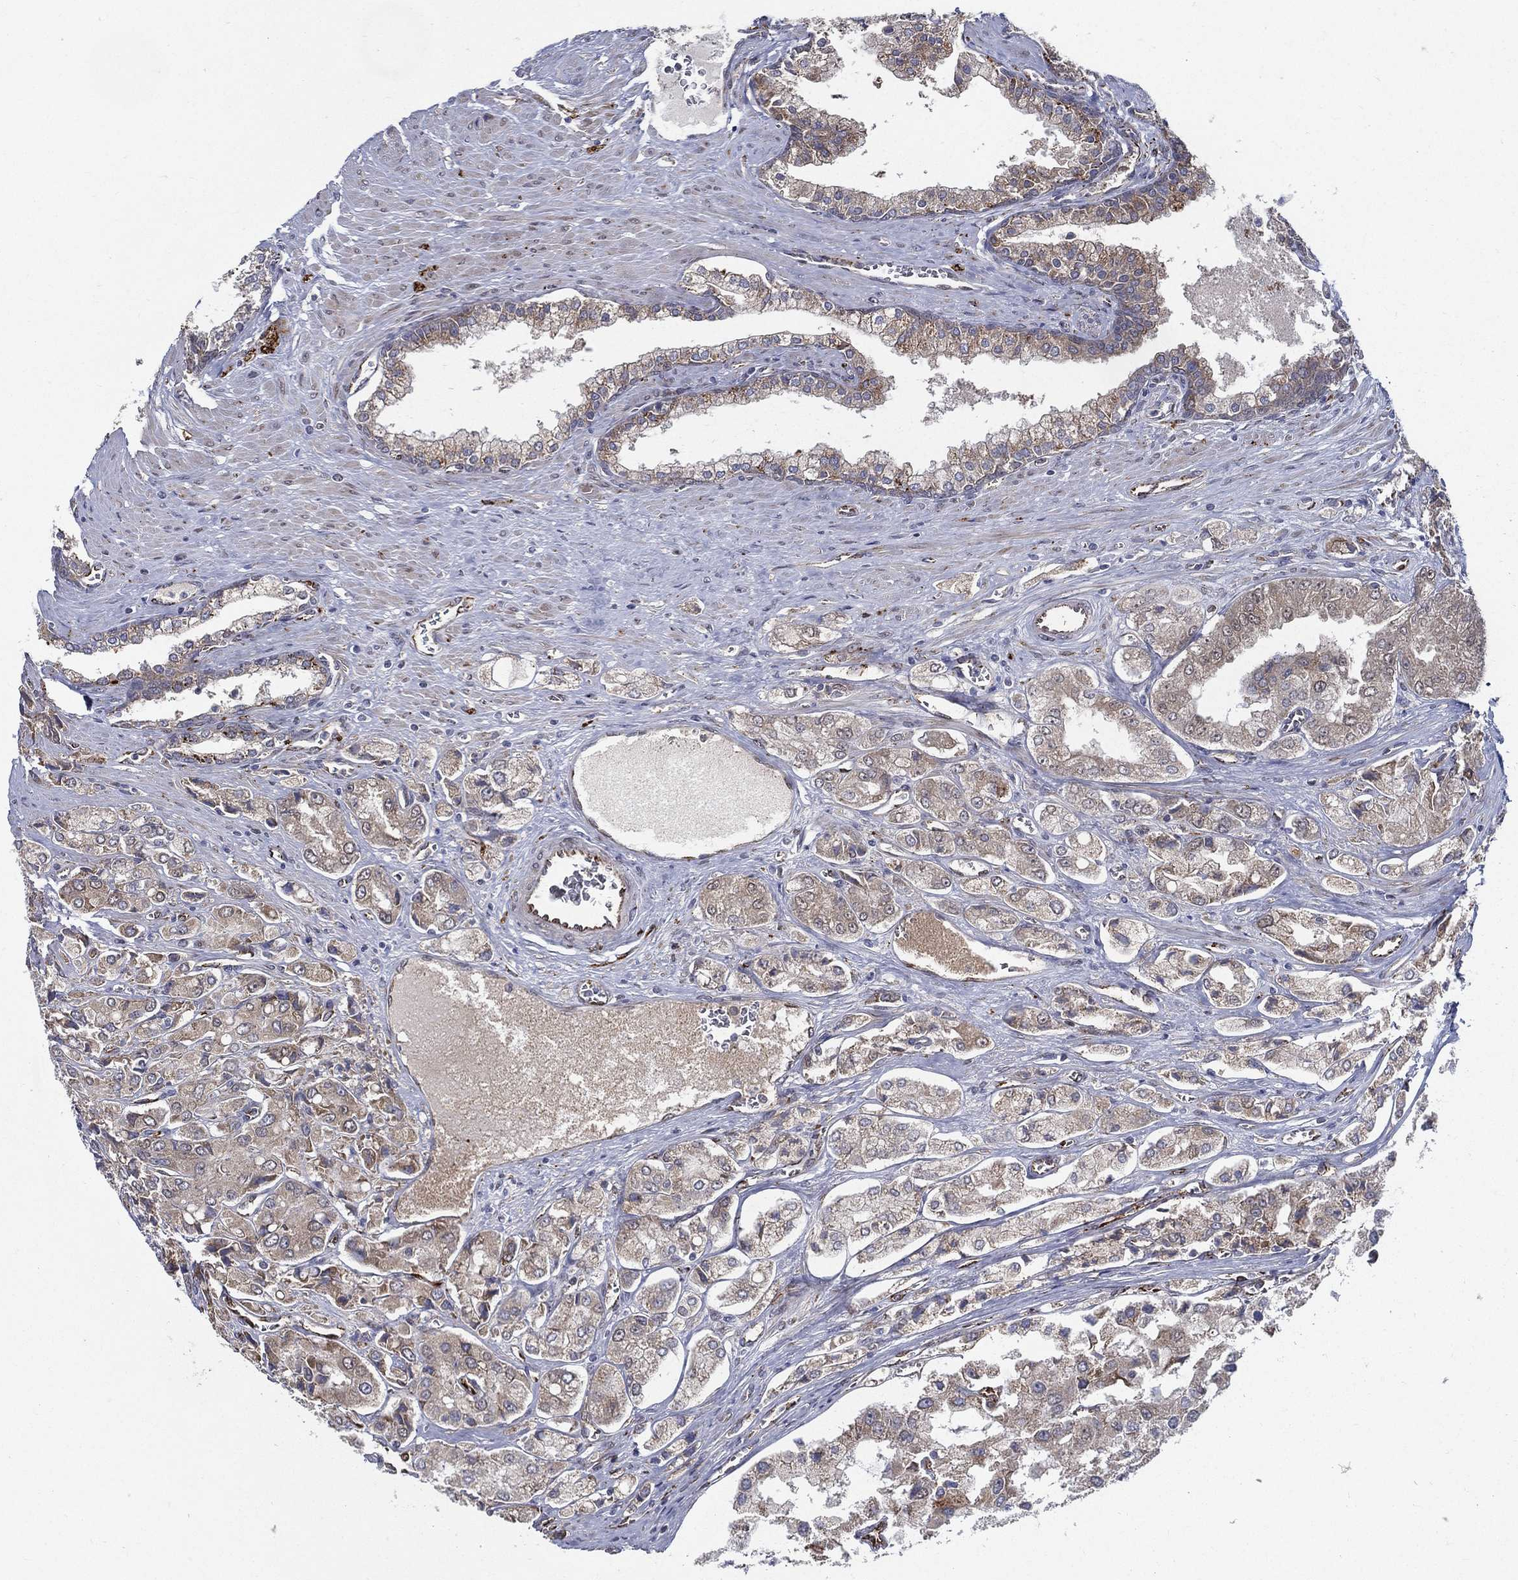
{"staining": {"intensity": "weak", "quantity": "<25%", "location": "cytoplasmic/membranous"}, "tissue": "prostate cancer", "cell_type": "Tumor cells", "image_type": "cancer", "snomed": [{"axis": "morphology", "description": "Adenocarcinoma, NOS"}, {"axis": "topography", "description": "Prostate and seminal vesicle, NOS"}, {"axis": "topography", "description": "Prostate"}], "caption": "Immunohistochemistry of human adenocarcinoma (prostate) displays no expression in tumor cells. (Brightfield microscopy of DAB (3,3'-diaminobenzidine) immunohistochemistry (IHC) at high magnification).", "gene": "ARHGAP11A", "patient": {"sex": "male", "age": 67}}